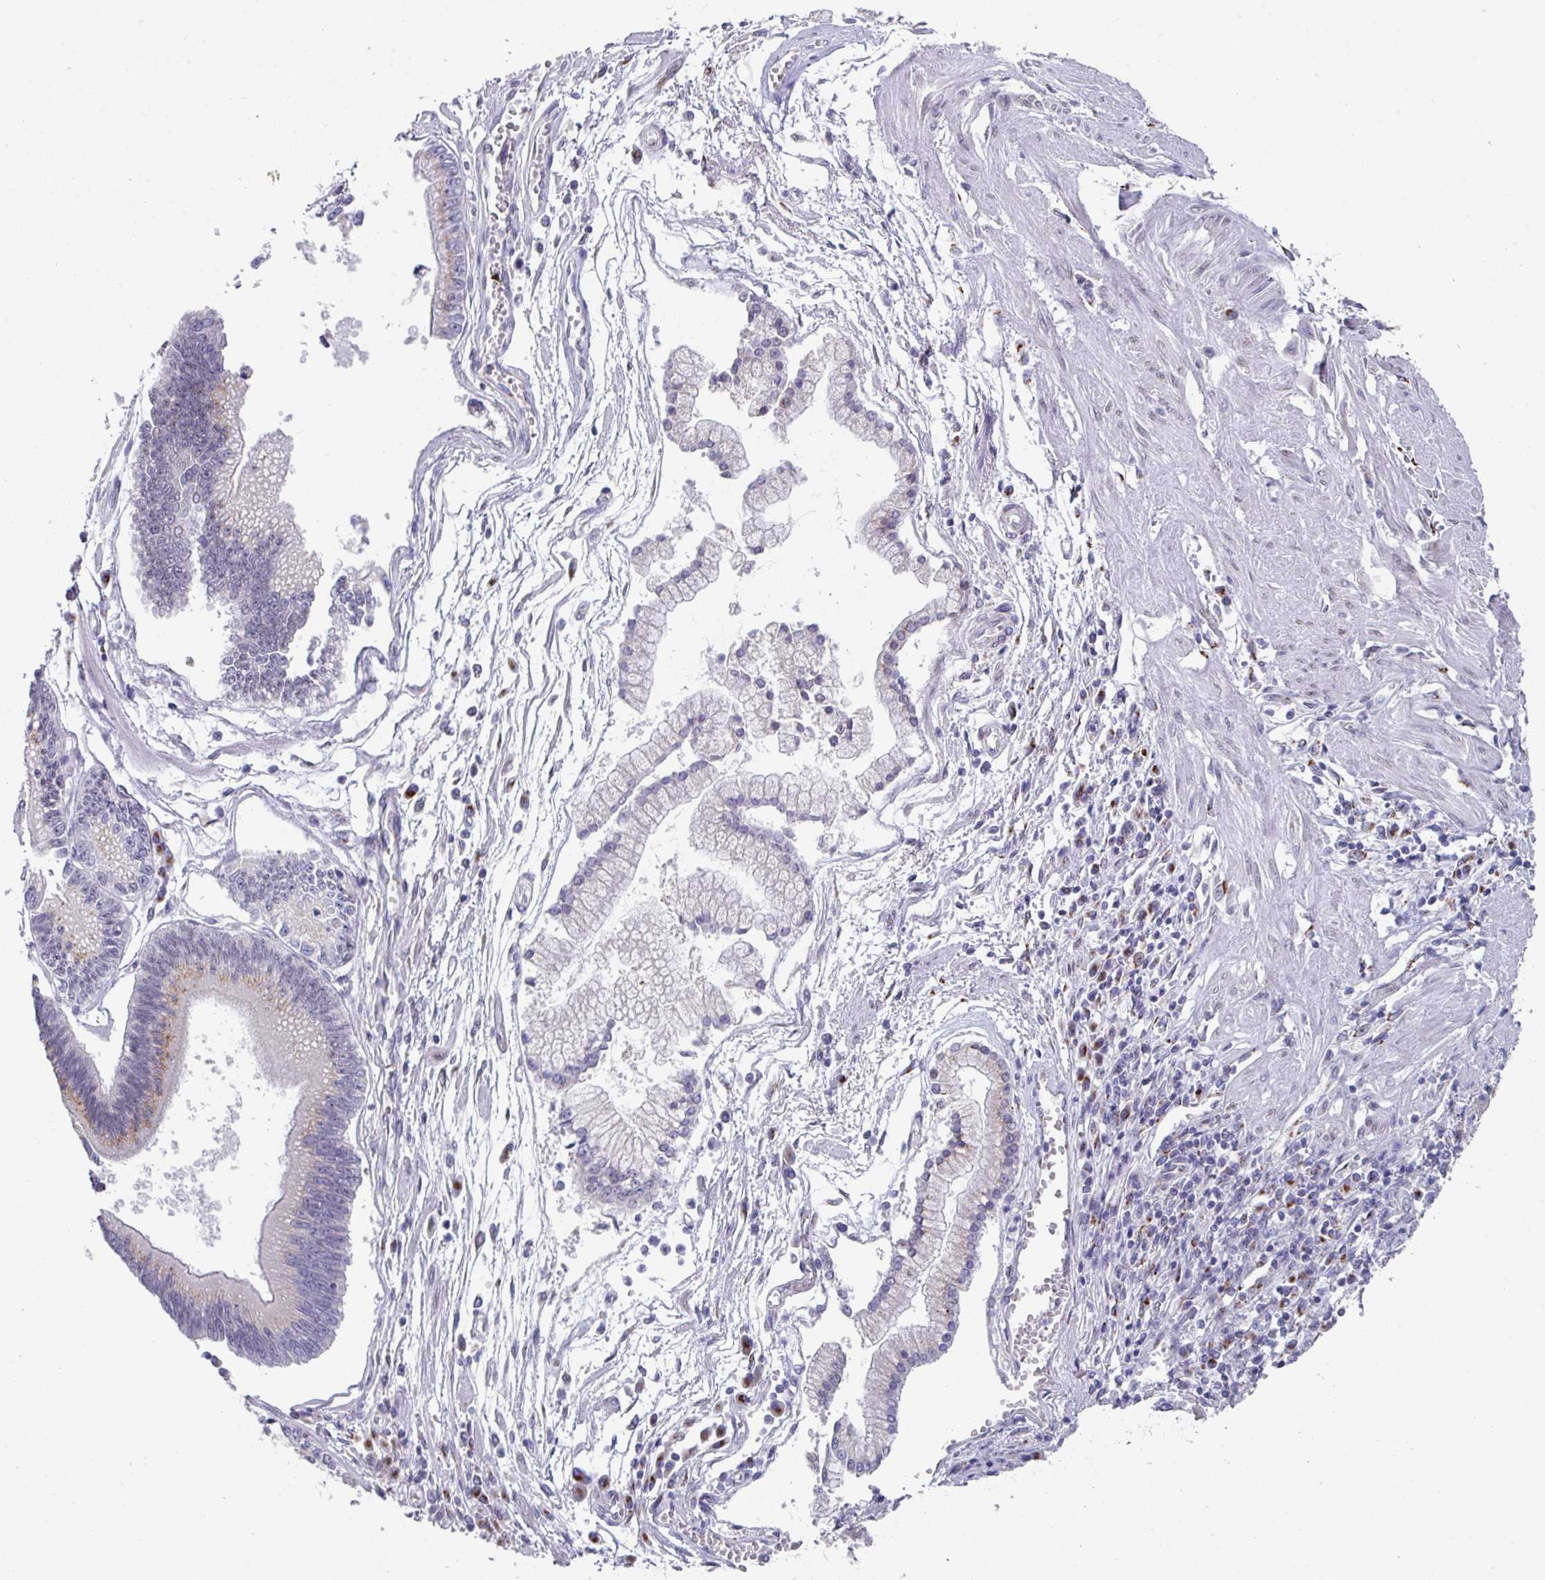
{"staining": {"intensity": "negative", "quantity": "none", "location": "none"}, "tissue": "stomach cancer", "cell_type": "Tumor cells", "image_type": "cancer", "snomed": [{"axis": "morphology", "description": "Adenocarcinoma, NOS"}, {"axis": "topography", "description": "Stomach"}], "caption": "Immunohistochemistry histopathology image of stomach cancer stained for a protein (brown), which shows no staining in tumor cells.", "gene": "VKORC1L1", "patient": {"sex": "male", "age": 59}}